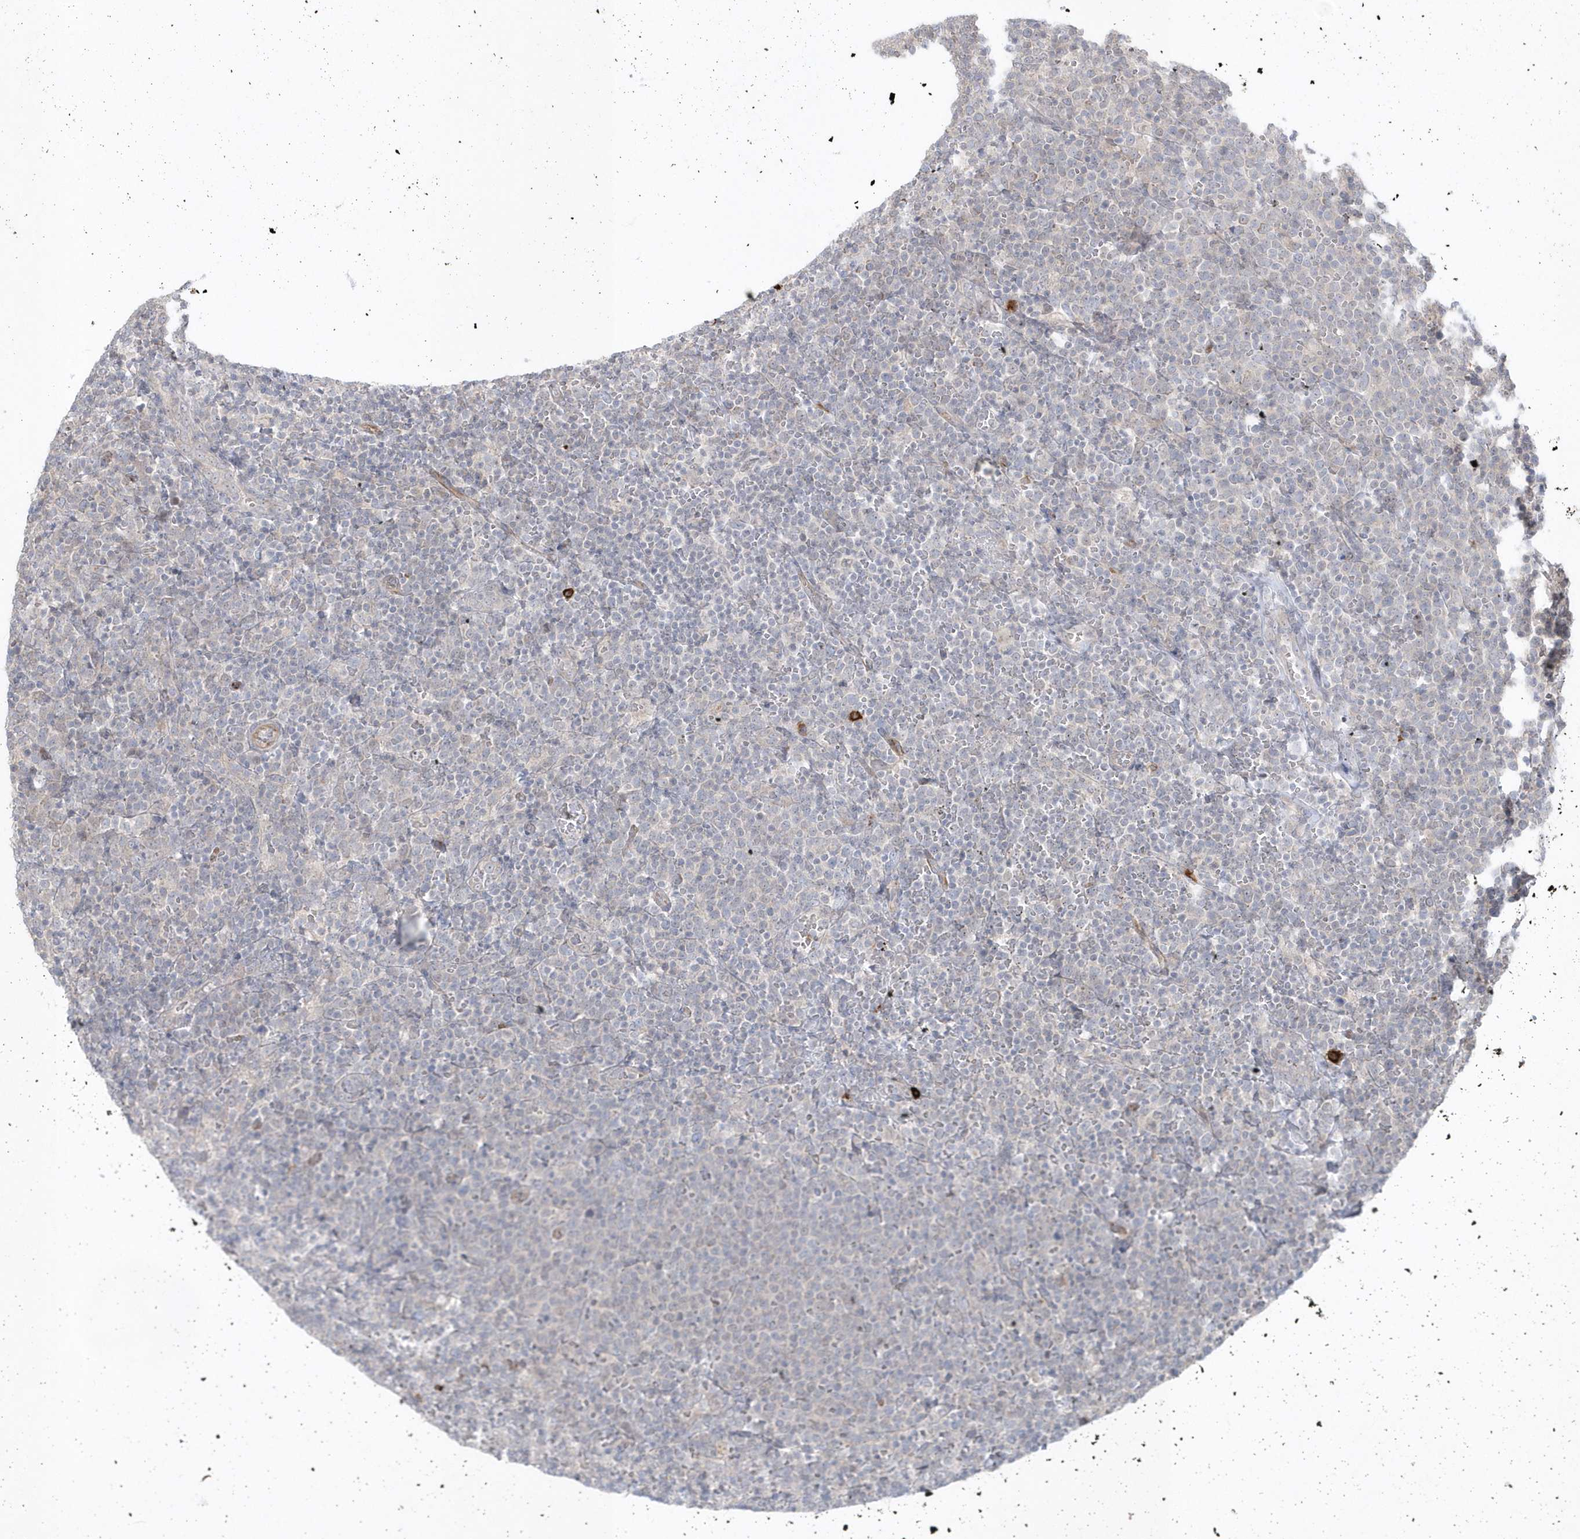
{"staining": {"intensity": "negative", "quantity": "none", "location": "none"}, "tissue": "lymphoma", "cell_type": "Tumor cells", "image_type": "cancer", "snomed": [{"axis": "morphology", "description": "Malignant lymphoma, non-Hodgkin's type, High grade"}, {"axis": "topography", "description": "Lymph node"}], "caption": "DAB (3,3'-diaminobenzidine) immunohistochemical staining of human high-grade malignant lymphoma, non-Hodgkin's type reveals no significant expression in tumor cells. (DAB immunohistochemistry (IHC) with hematoxylin counter stain).", "gene": "DHX57", "patient": {"sex": "male", "age": 61}}